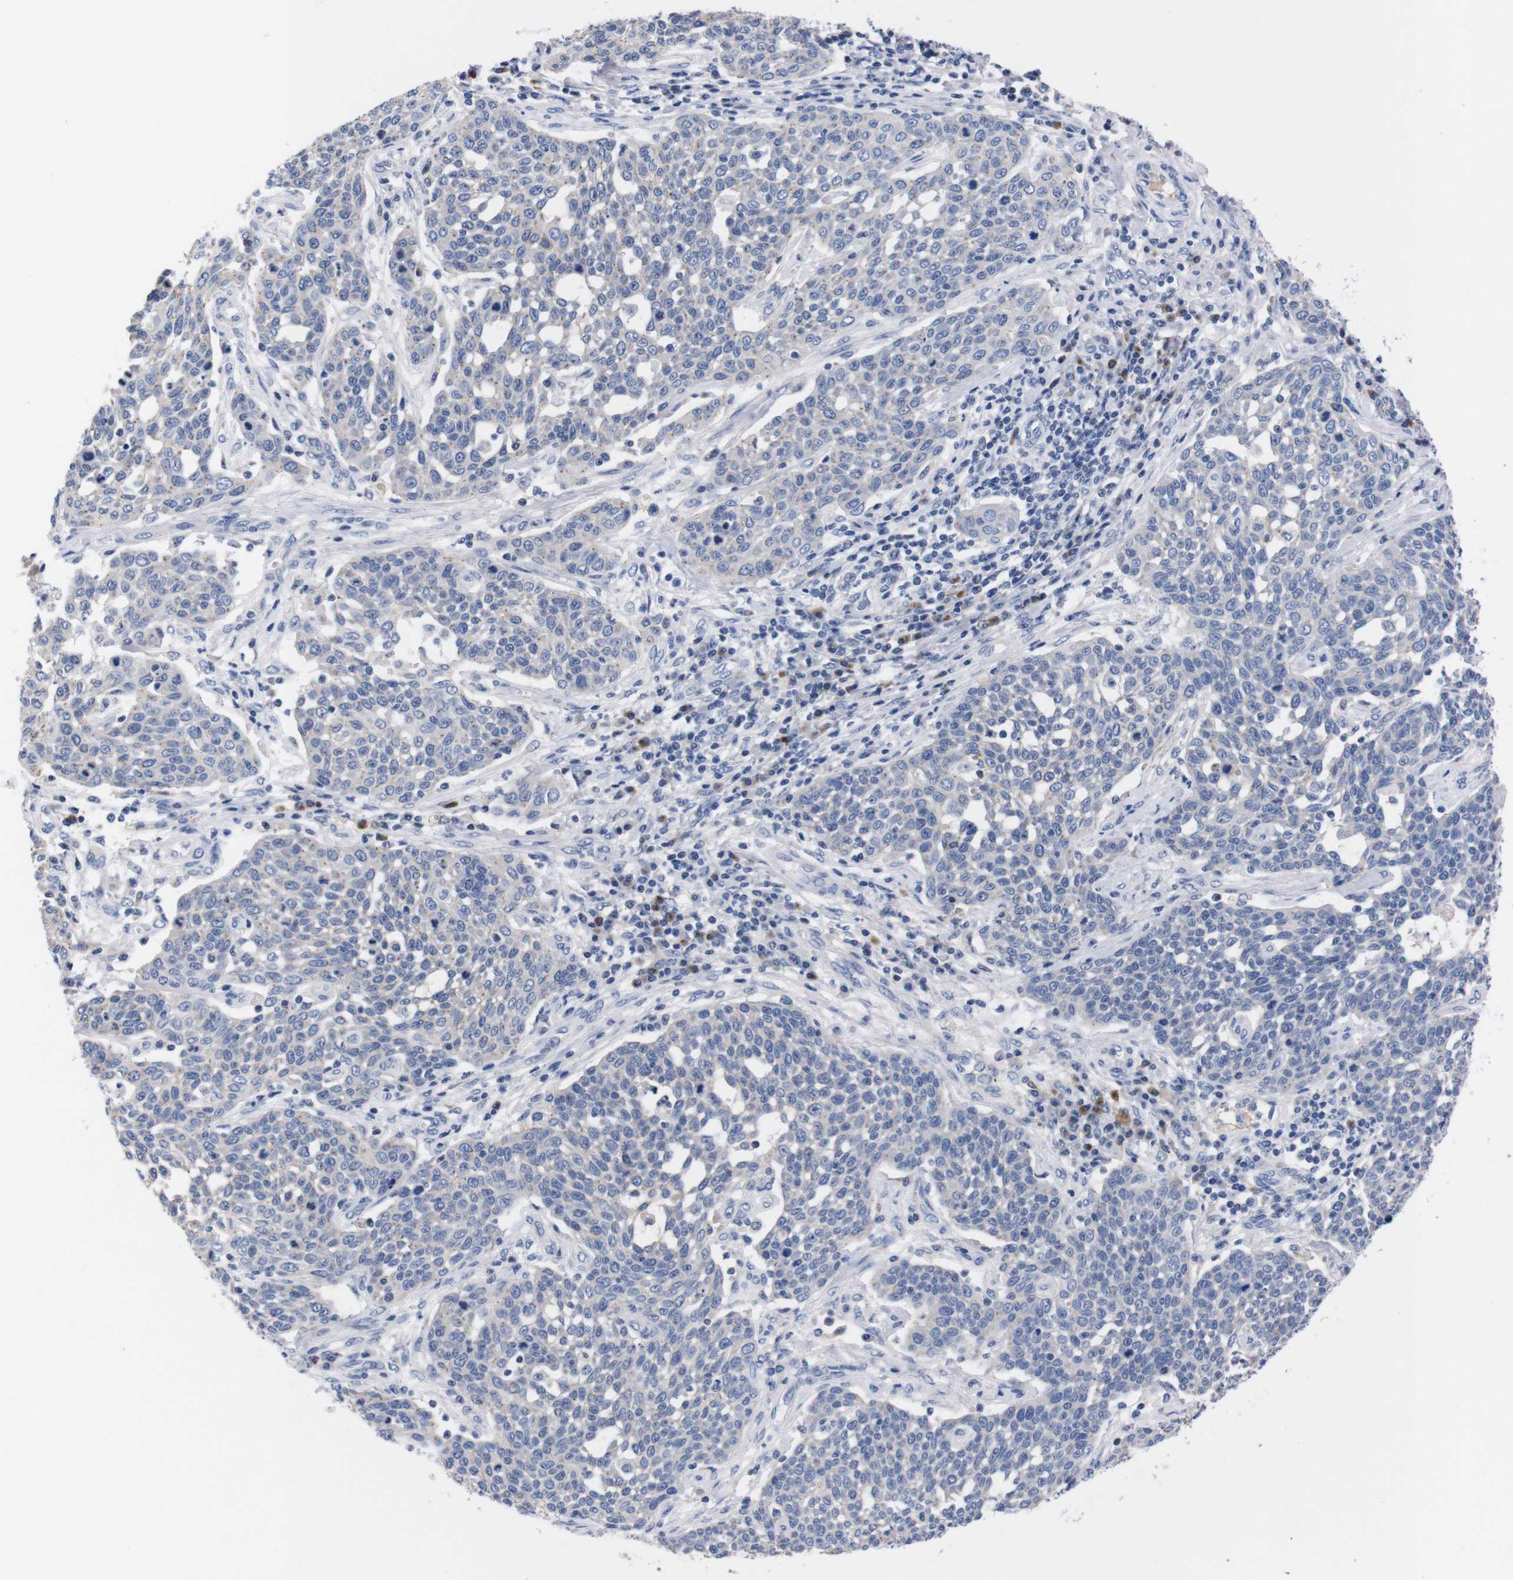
{"staining": {"intensity": "negative", "quantity": "none", "location": "none"}, "tissue": "cervical cancer", "cell_type": "Tumor cells", "image_type": "cancer", "snomed": [{"axis": "morphology", "description": "Squamous cell carcinoma, NOS"}, {"axis": "topography", "description": "Cervix"}], "caption": "A high-resolution photomicrograph shows immunohistochemistry (IHC) staining of cervical cancer (squamous cell carcinoma), which demonstrates no significant positivity in tumor cells.", "gene": "FAM210A", "patient": {"sex": "female", "age": 34}}